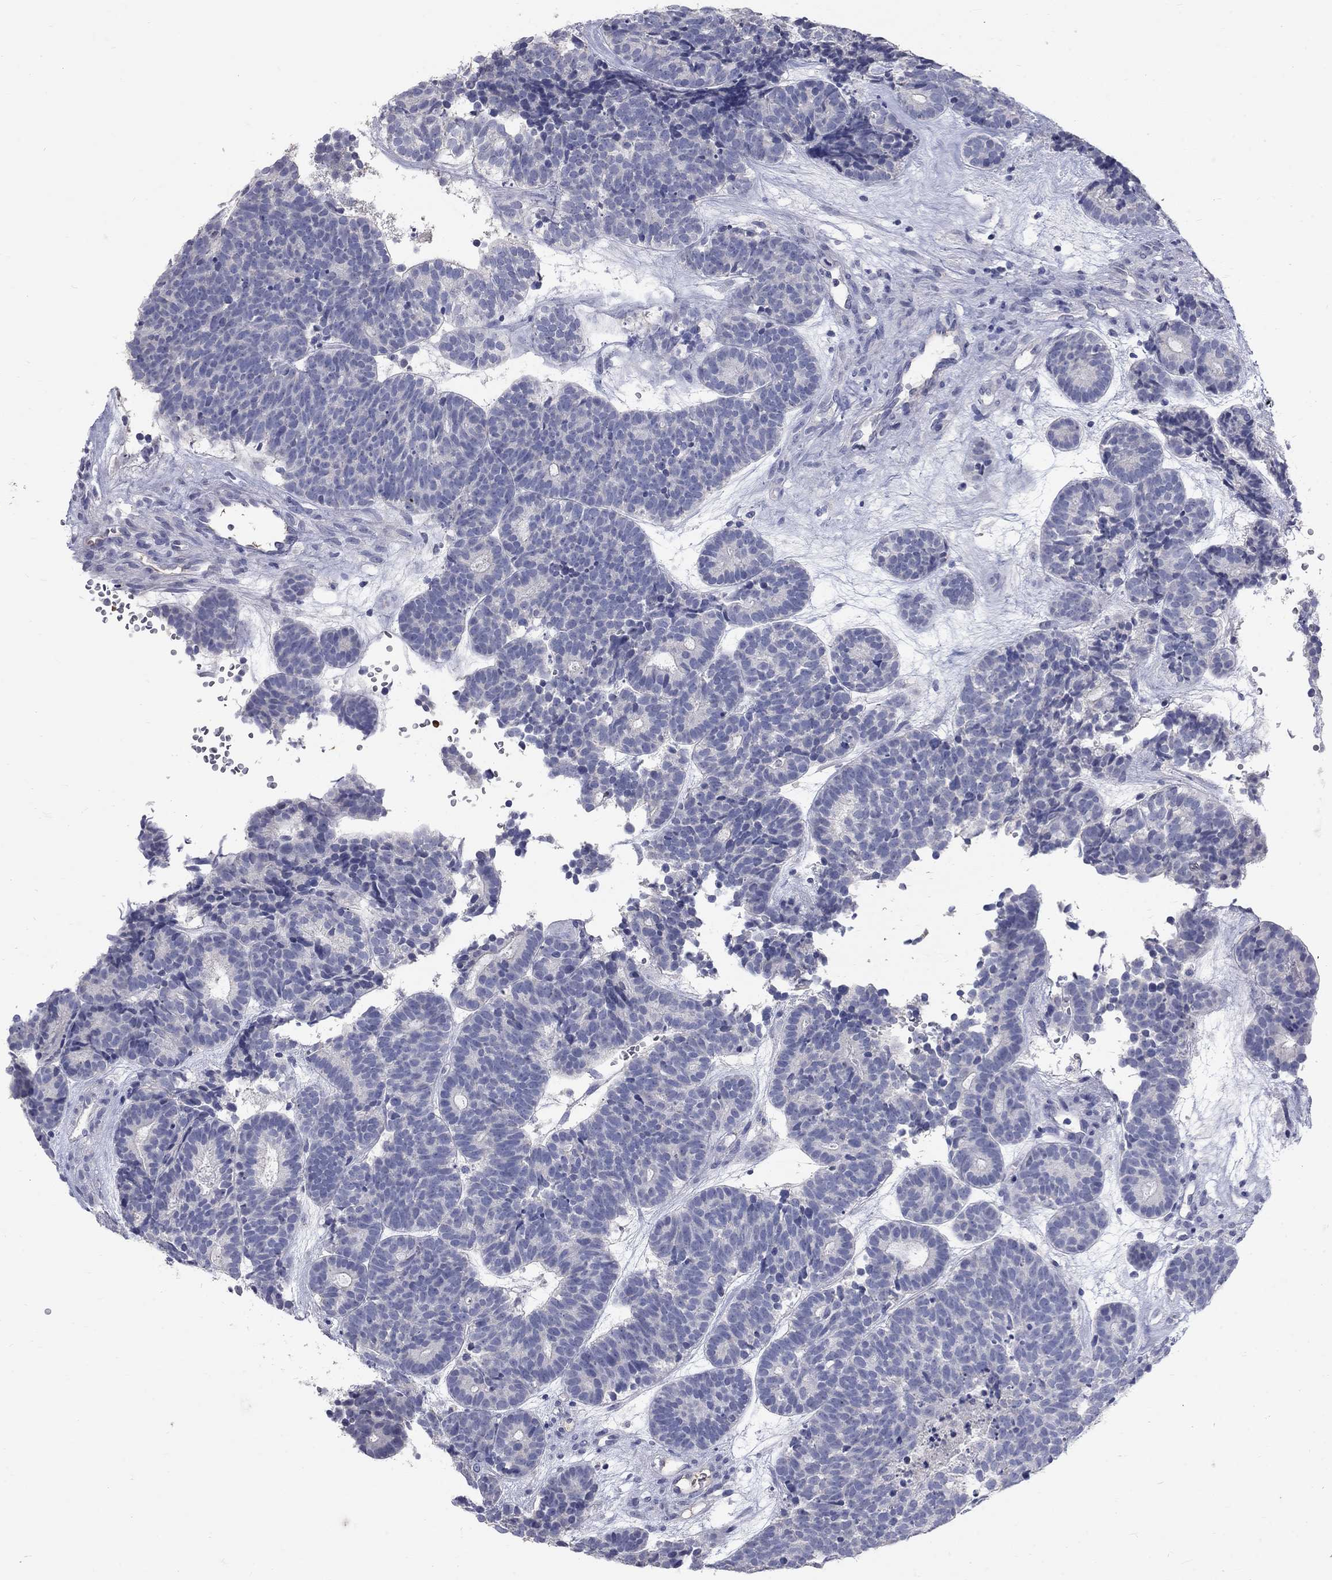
{"staining": {"intensity": "negative", "quantity": "none", "location": "none"}, "tissue": "head and neck cancer", "cell_type": "Tumor cells", "image_type": "cancer", "snomed": [{"axis": "morphology", "description": "Adenocarcinoma, NOS"}, {"axis": "topography", "description": "Head-Neck"}], "caption": "Immunohistochemistry (IHC) photomicrograph of neoplastic tissue: human head and neck cancer (adenocarcinoma) stained with DAB (3,3'-diaminobenzidine) reveals no significant protein positivity in tumor cells.", "gene": "PTH1R", "patient": {"sex": "female", "age": 81}}